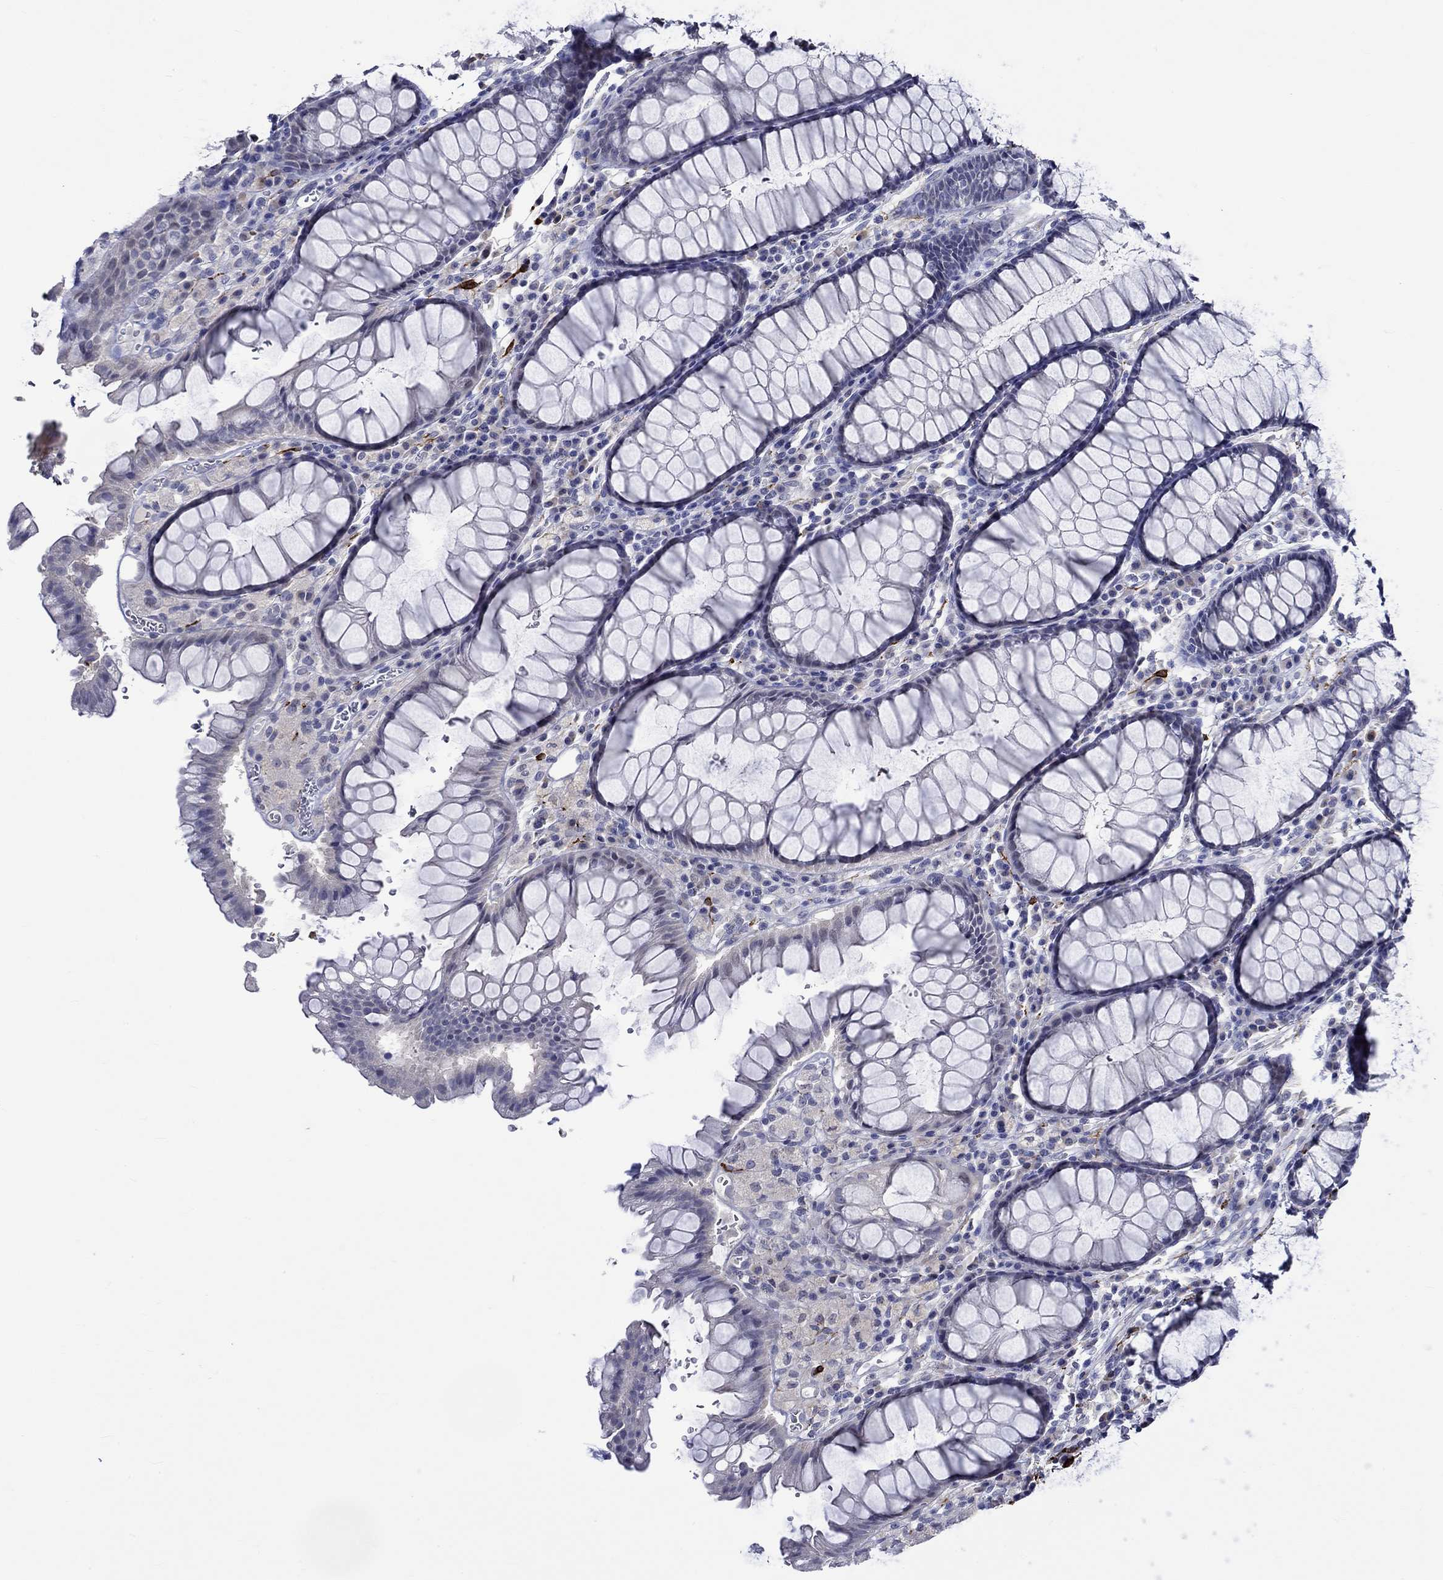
{"staining": {"intensity": "negative", "quantity": "none", "location": "none"}, "tissue": "rectum", "cell_type": "Glandular cells", "image_type": "normal", "snomed": [{"axis": "morphology", "description": "Normal tissue, NOS"}, {"axis": "topography", "description": "Rectum"}], "caption": "Immunohistochemical staining of unremarkable human rectum demonstrates no significant staining in glandular cells. (IHC, brightfield microscopy, high magnification).", "gene": "CRYAB", "patient": {"sex": "female", "age": 68}}